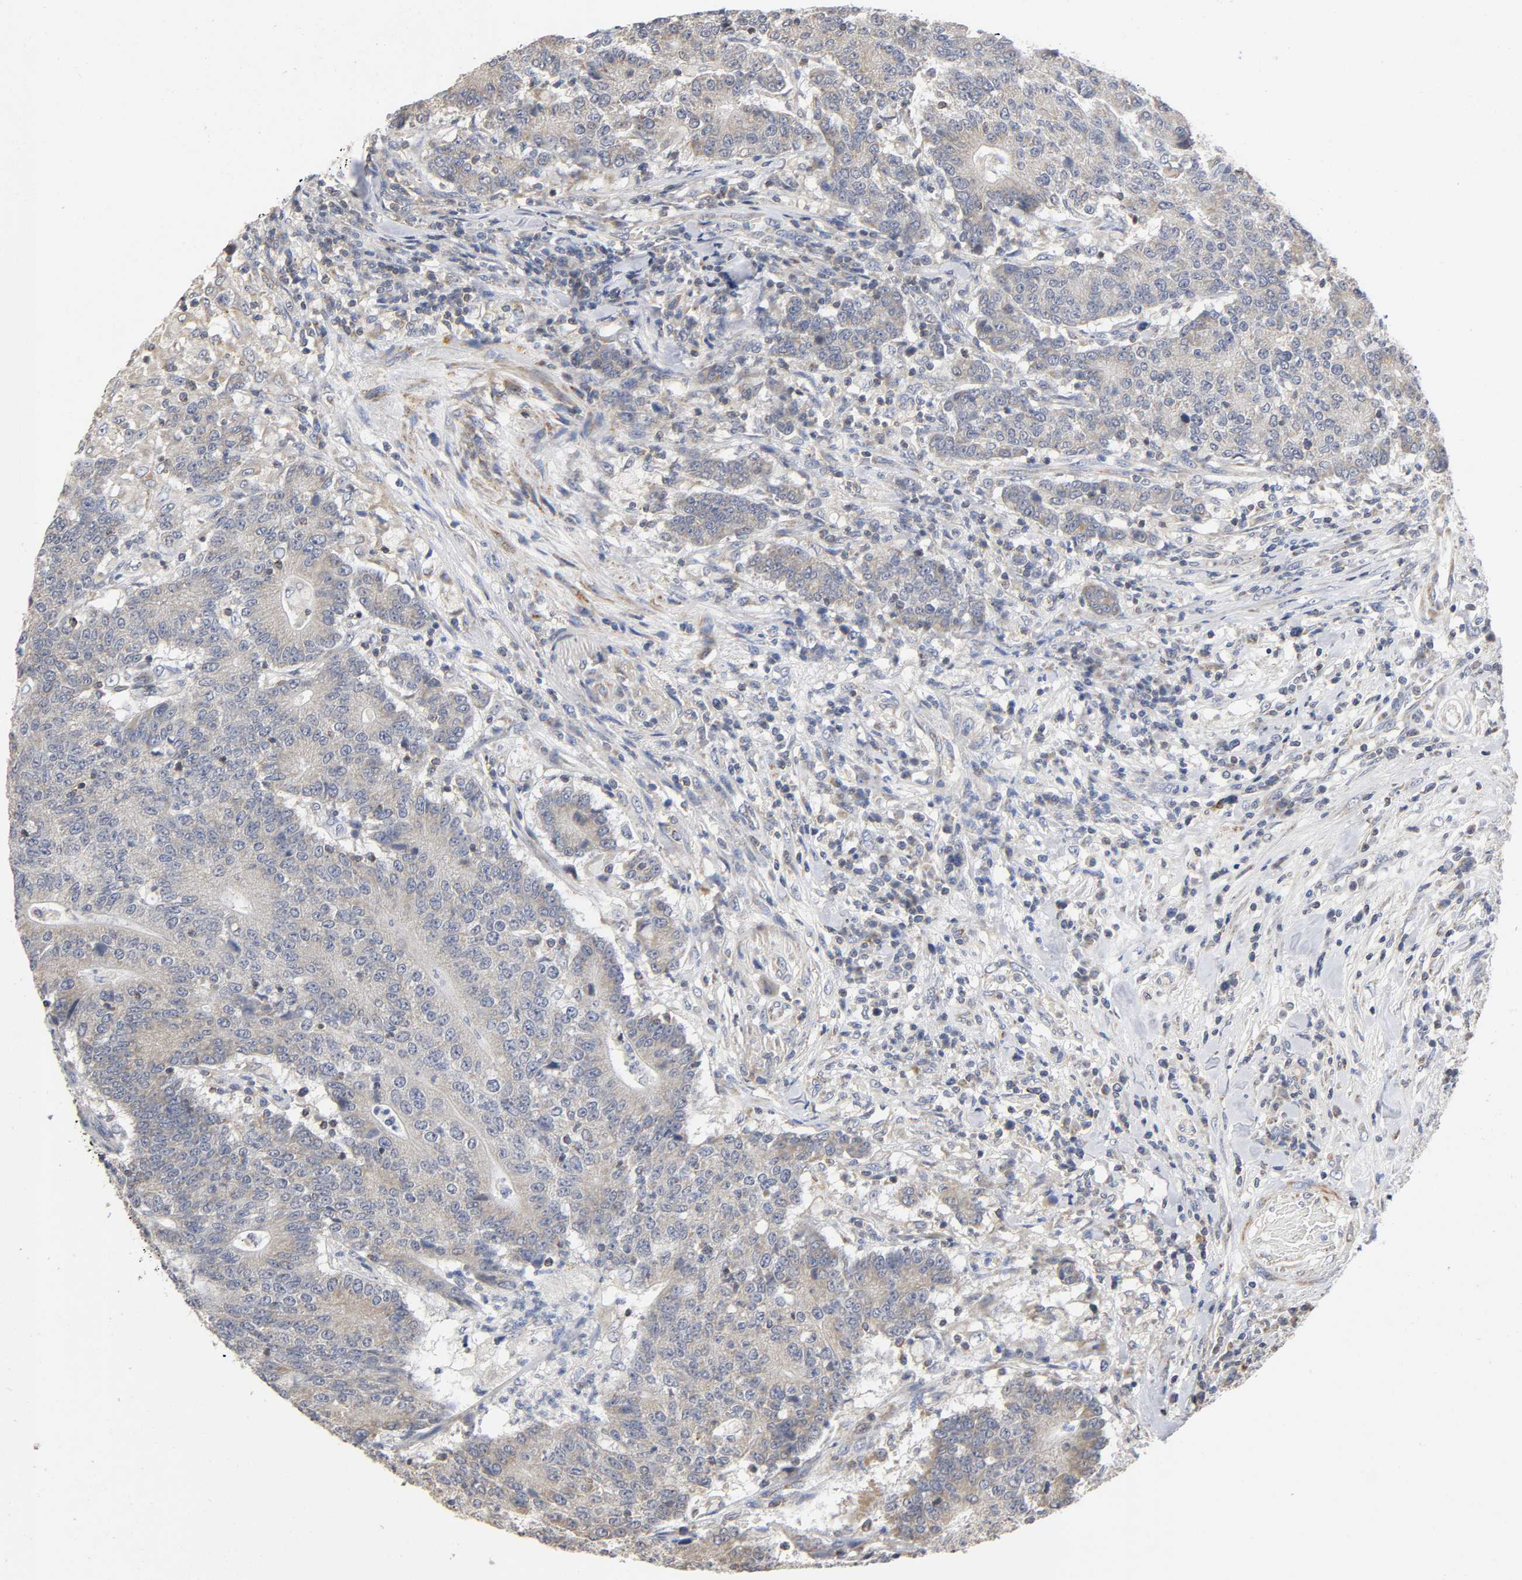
{"staining": {"intensity": "weak", "quantity": ">75%", "location": "cytoplasmic/membranous"}, "tissue": "colorectal cancer", "cell_type": "Tumor cells", "image_type": "cancer", "snomed": [{"axis": "morphology", "description": "Normal tissue, NOS"}, {"axis": "morphology", "description": "Adenocarcinoma, NOS"}, {"axis": "topography", "description": "Colon"}], "caption": "Immunohistochemistry (DAB) staining of human colorectal cancer (adenocarcinoma) exhibits weak cytoplasmic/membranous protein expression in about >75% of tumor cells.", "gene": "SYT16", "patient": {"sex": "female", "age": 75}}